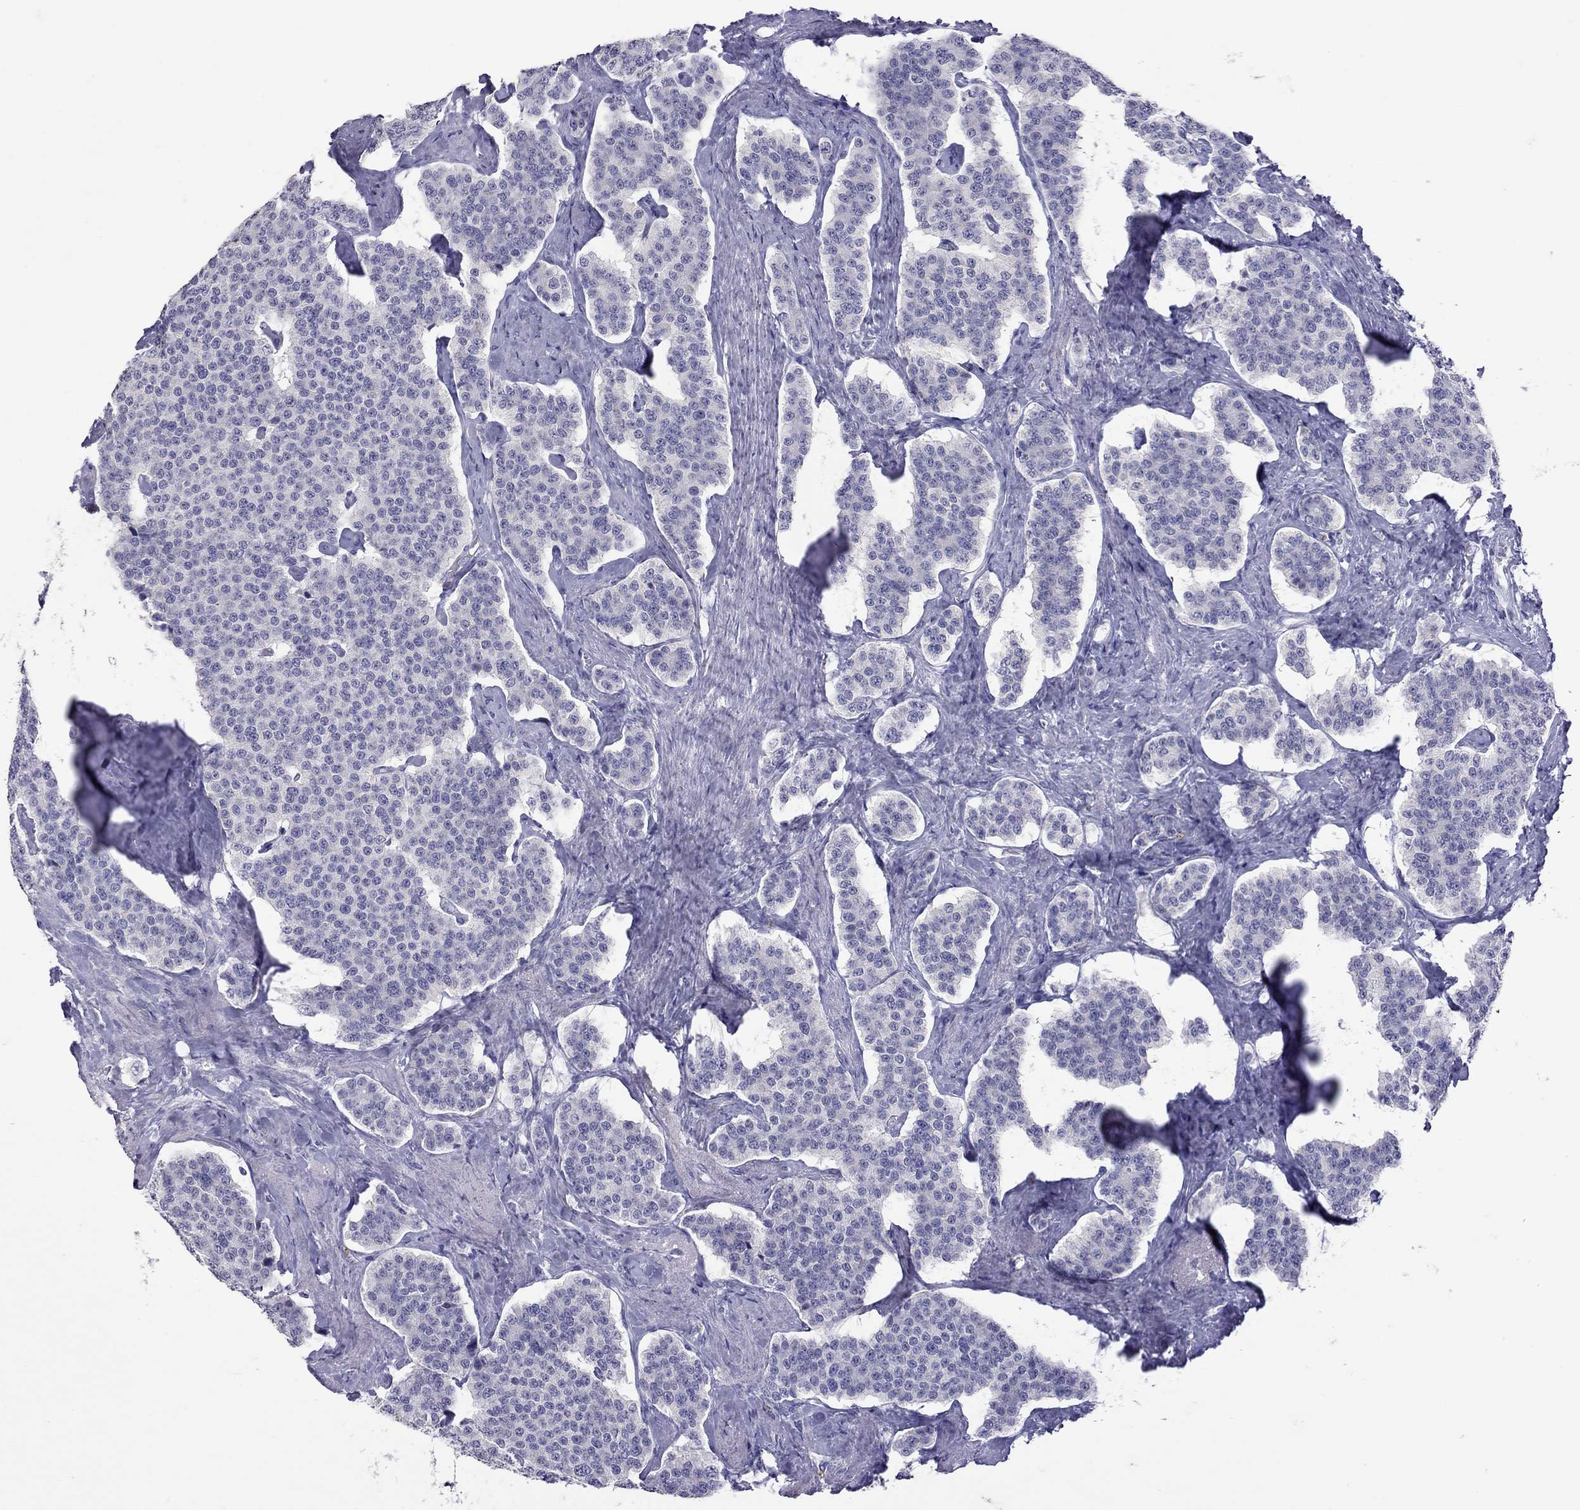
{"staining": {"intensity": "negative", "quantity": "none", "location": "none"}, "tissue": "carcinoid", "cell_type": "Tumor cells", "image_type": "cancer", "snomed": [{"axis": "morphology", "description": "Carcinoid, malignant, NOS"}, {"axis": "topography", "description": "Small intestine"}], "caption": "A high-resolution photomicrograph shows immunohistochemistry staining of carcinoid (malignant), which shows no significant staining in tumor cells. (Stains: DAB IHC with hematoxylin counter stain, Microscopy: brightfield microscopy at high magnification).", "gene": "SLAMF1", "patient": {"sex": "female", "age": 58}}